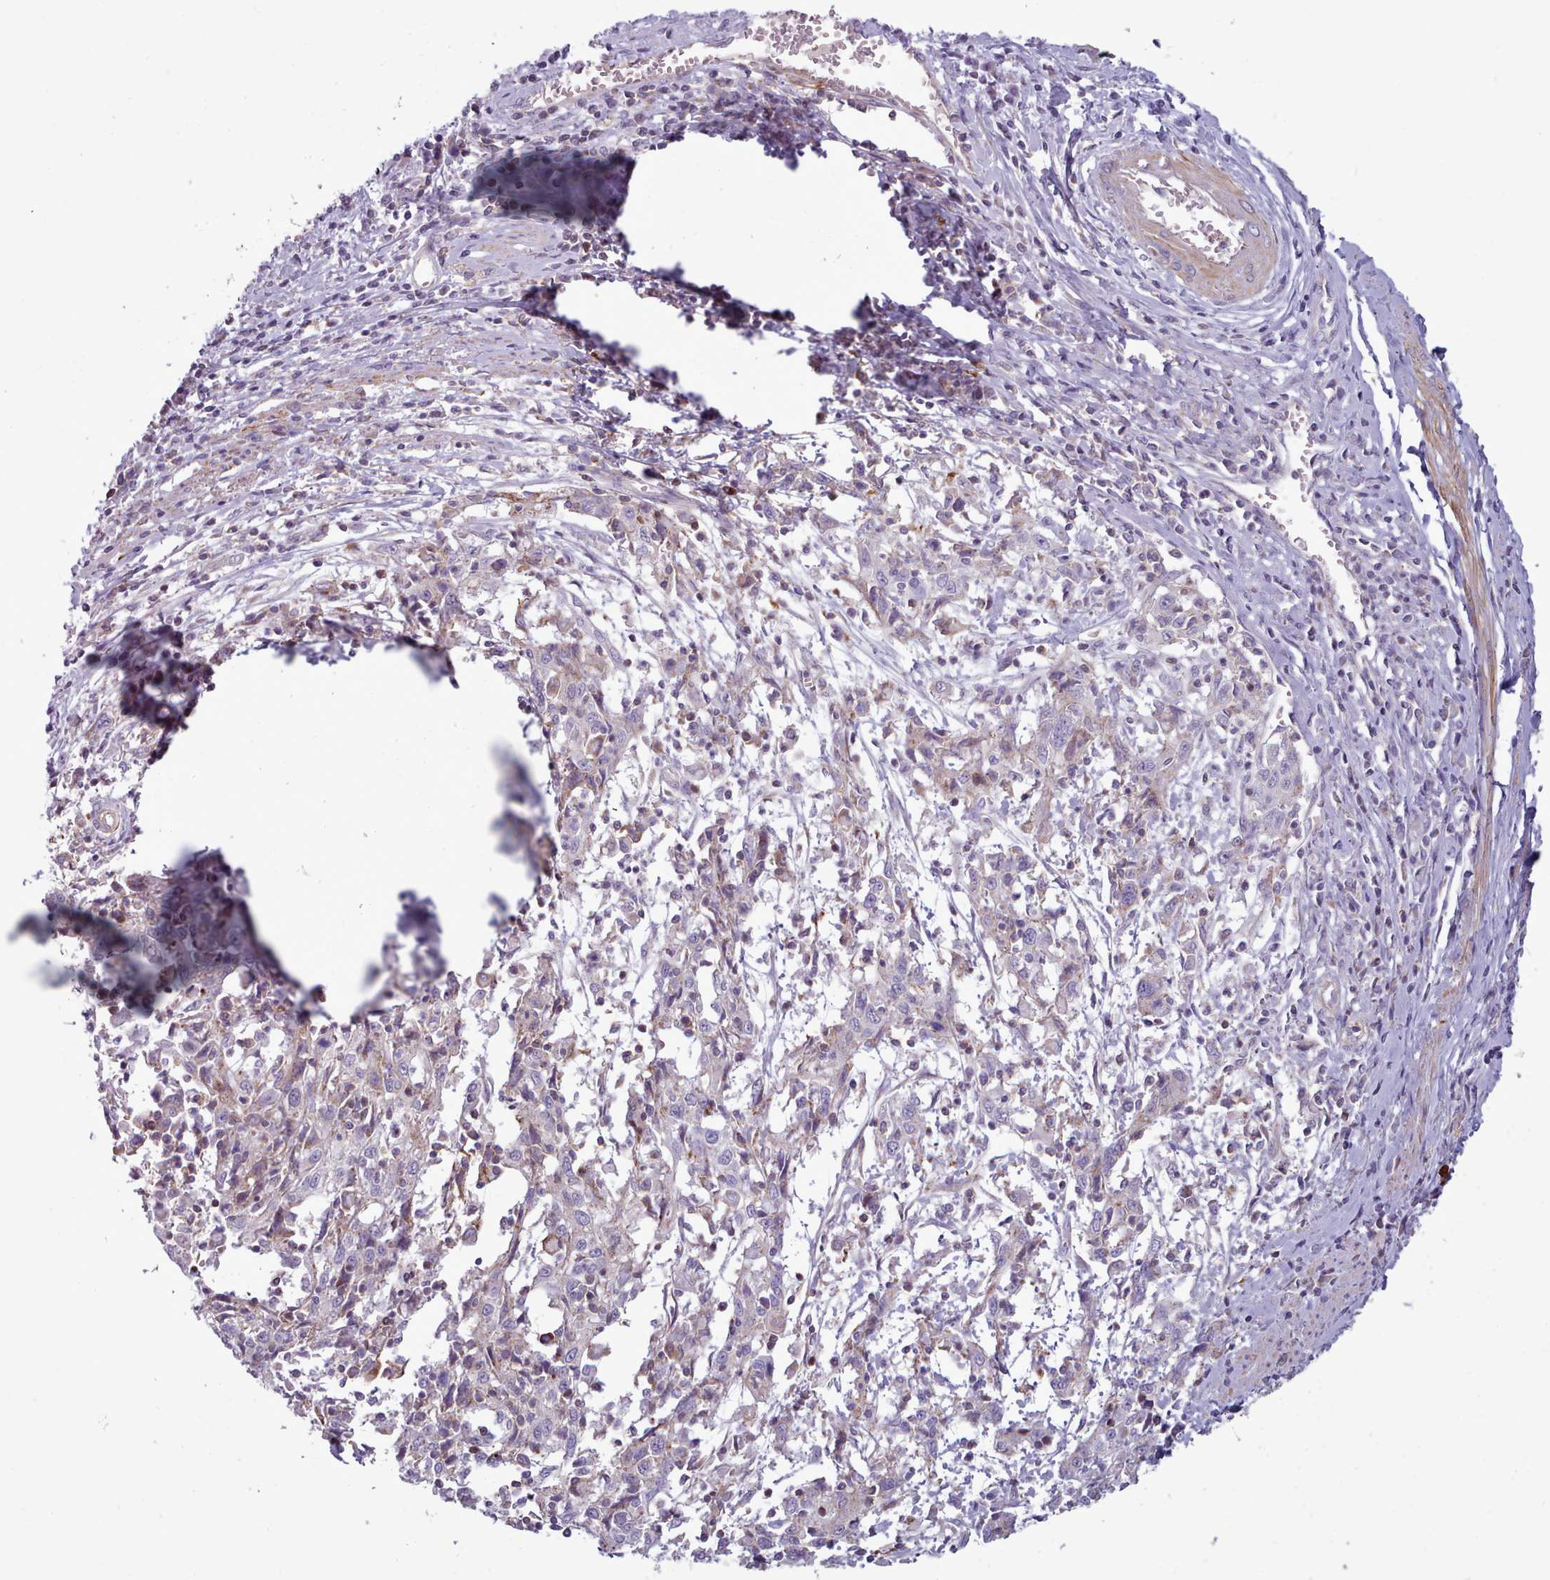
{"staining": {"intensity": "negative", "quantity": "none", "location": "none"}, "tissue": "cervical cancer", "cell_type": "Tumor cells", "image_type": "cancer", "snomed": [{"axis": "morphology", "description": "Squamous cell carcinoma, NOS"}, {"axis": "topography", "description": "Cervix"}], "caption": "Protein analysis of cervical squamous cell carcinoma exhibits no significant staining in tumor cells.", "gene": "TENT4B", "patient": {"sex": "female", "age": 46}}